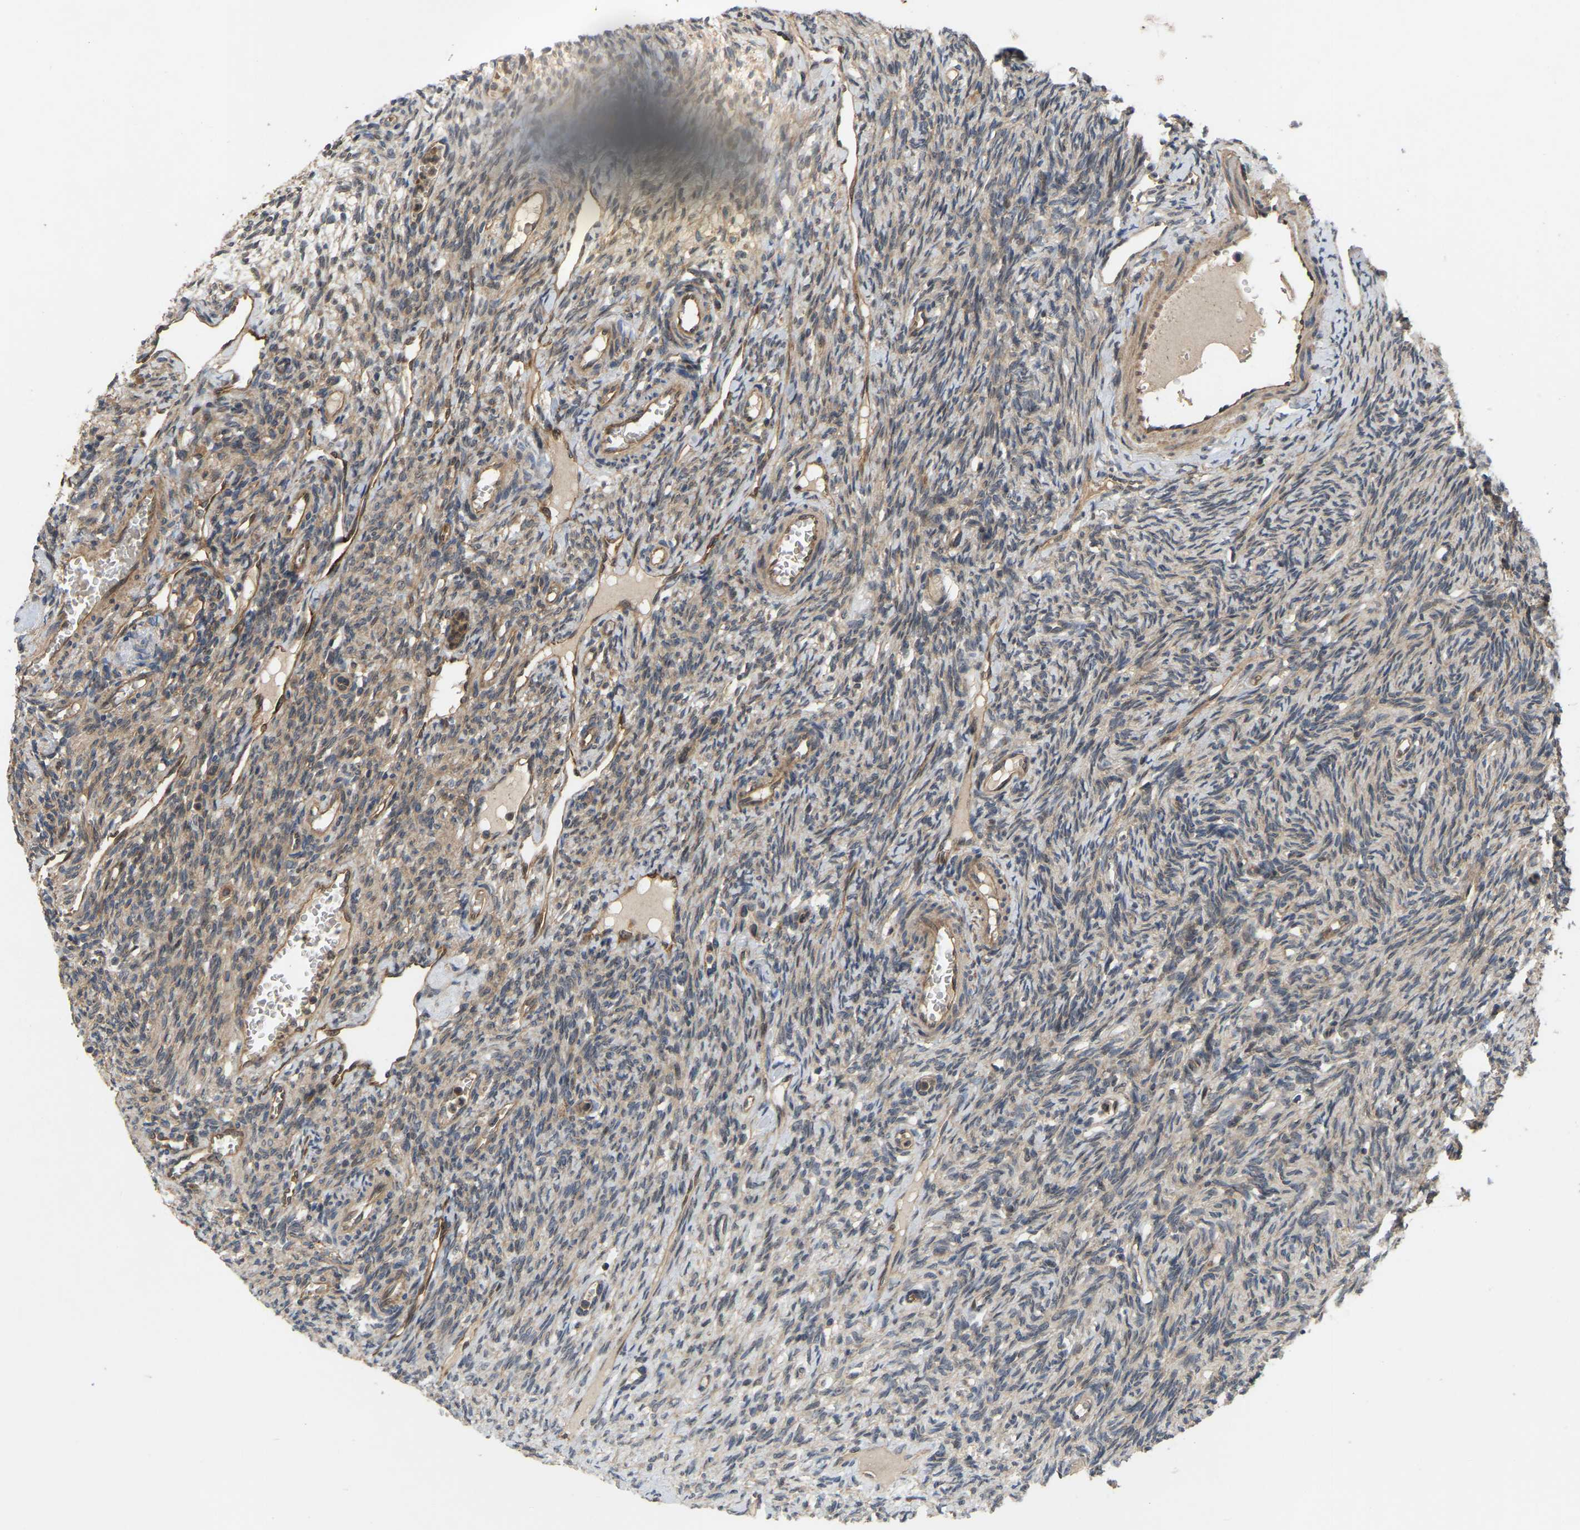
{"staining": {"intensity": "moderate", "quantity": ">75%", "location": "cytoplasmic/membranous"}, "tissue": "ovary", "cell_type": "Follicle cells", "image_type": "normal", "snomed": [{"axis": "morphology", "description": "Normal tissue, NOS"}, {"axis": "topography", "description": "Ovary"}], "caption": "Protein staining displays moderate cytoplasmic/membranous expression in approximately >75% of follicle cells in unremarkable ovary.", "gene": "LIMK2", "patient": {"sex": "female", "age": 33}}